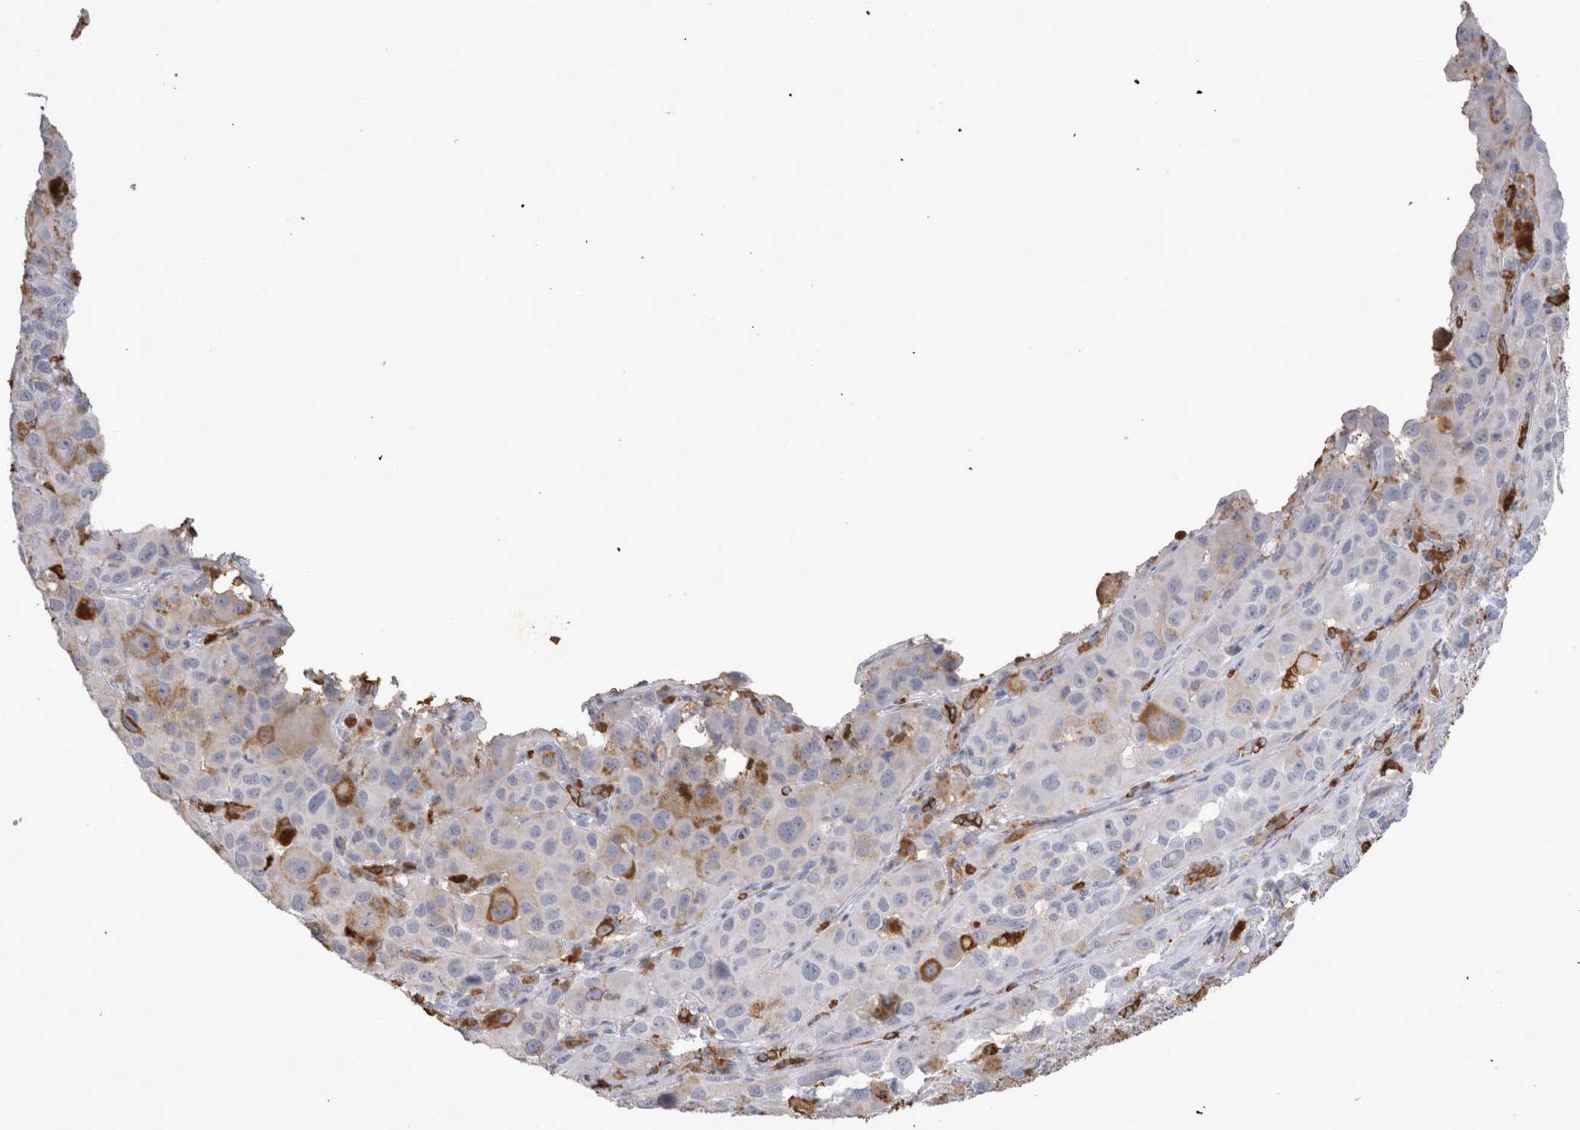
{"staining": {"intensity": "weak", "quantity": "<25%", "location": "cytoplasmic/membranous"}, "tissue": "melanoma", "cell_type": "Tumor cells", "image_type": "cancer", "snomed": [{"axis": "morphology", "description": "Malignant melanoma, NOS"}, {"axis": "topography", "description": "Skin"}], "caption": "The photomicrograph displays no significant positivity in tumor cells of malignant melanoma.", "gene": "IL17RC", "patient": {"sex": "male", "age": 96}}